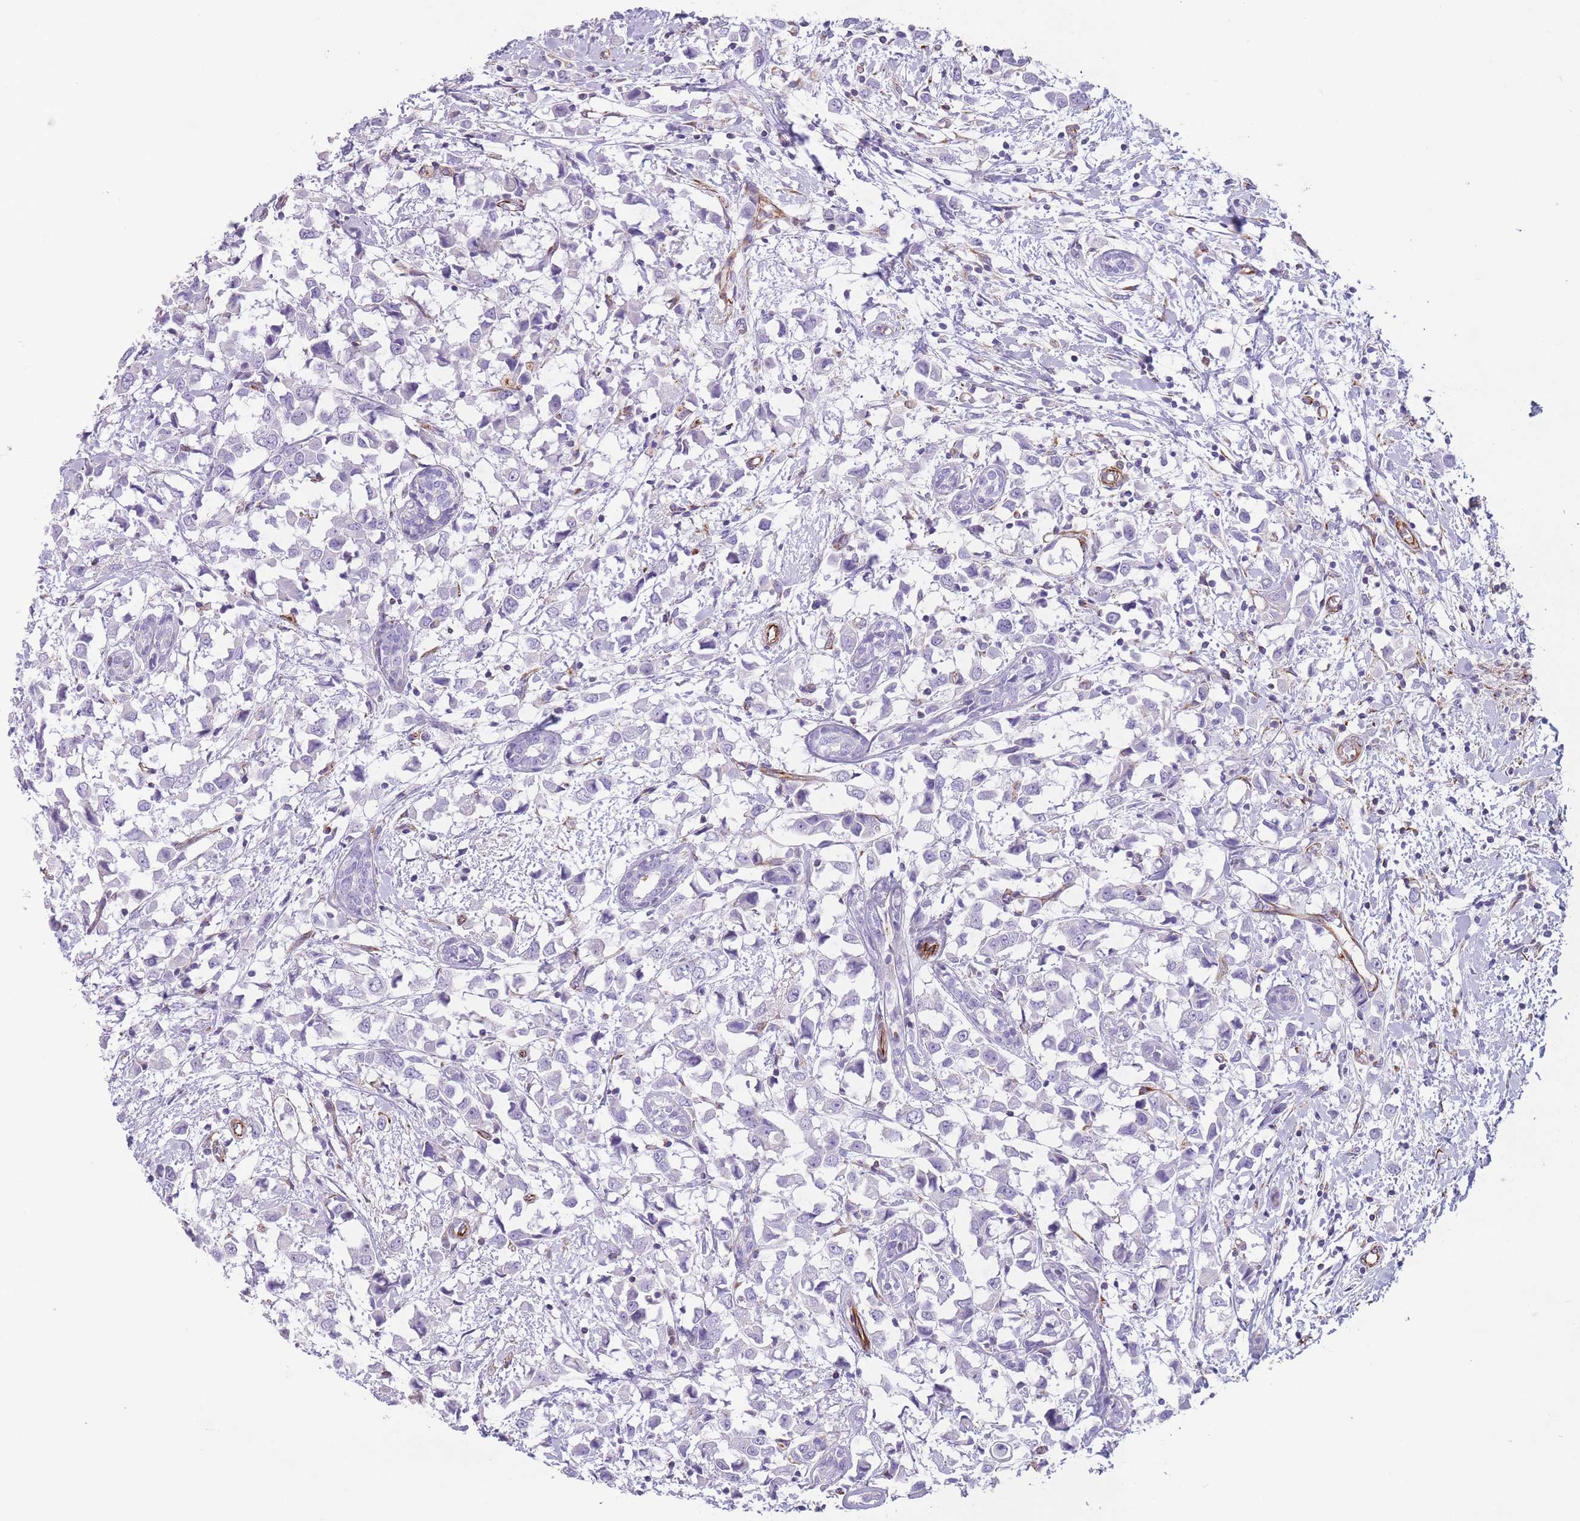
{"staining": {"intensity": "negative", "quantity": "none", "location": "none"}, "tissue": "breast cancer", "cell_type": "Tumor cells", "image_type": "cancer", "snomed": [{"axis": "morphology", "description": "Duct carcinoma"}, {"axis": "topography", "description": "Breast"}], "caption": "Immunohistochemical staining of intraductal carcinoma (breast) shows no significant positivity in tumor cells.", "gene": "PTCD1", "patient": {"sex": "female", "age": 61}}